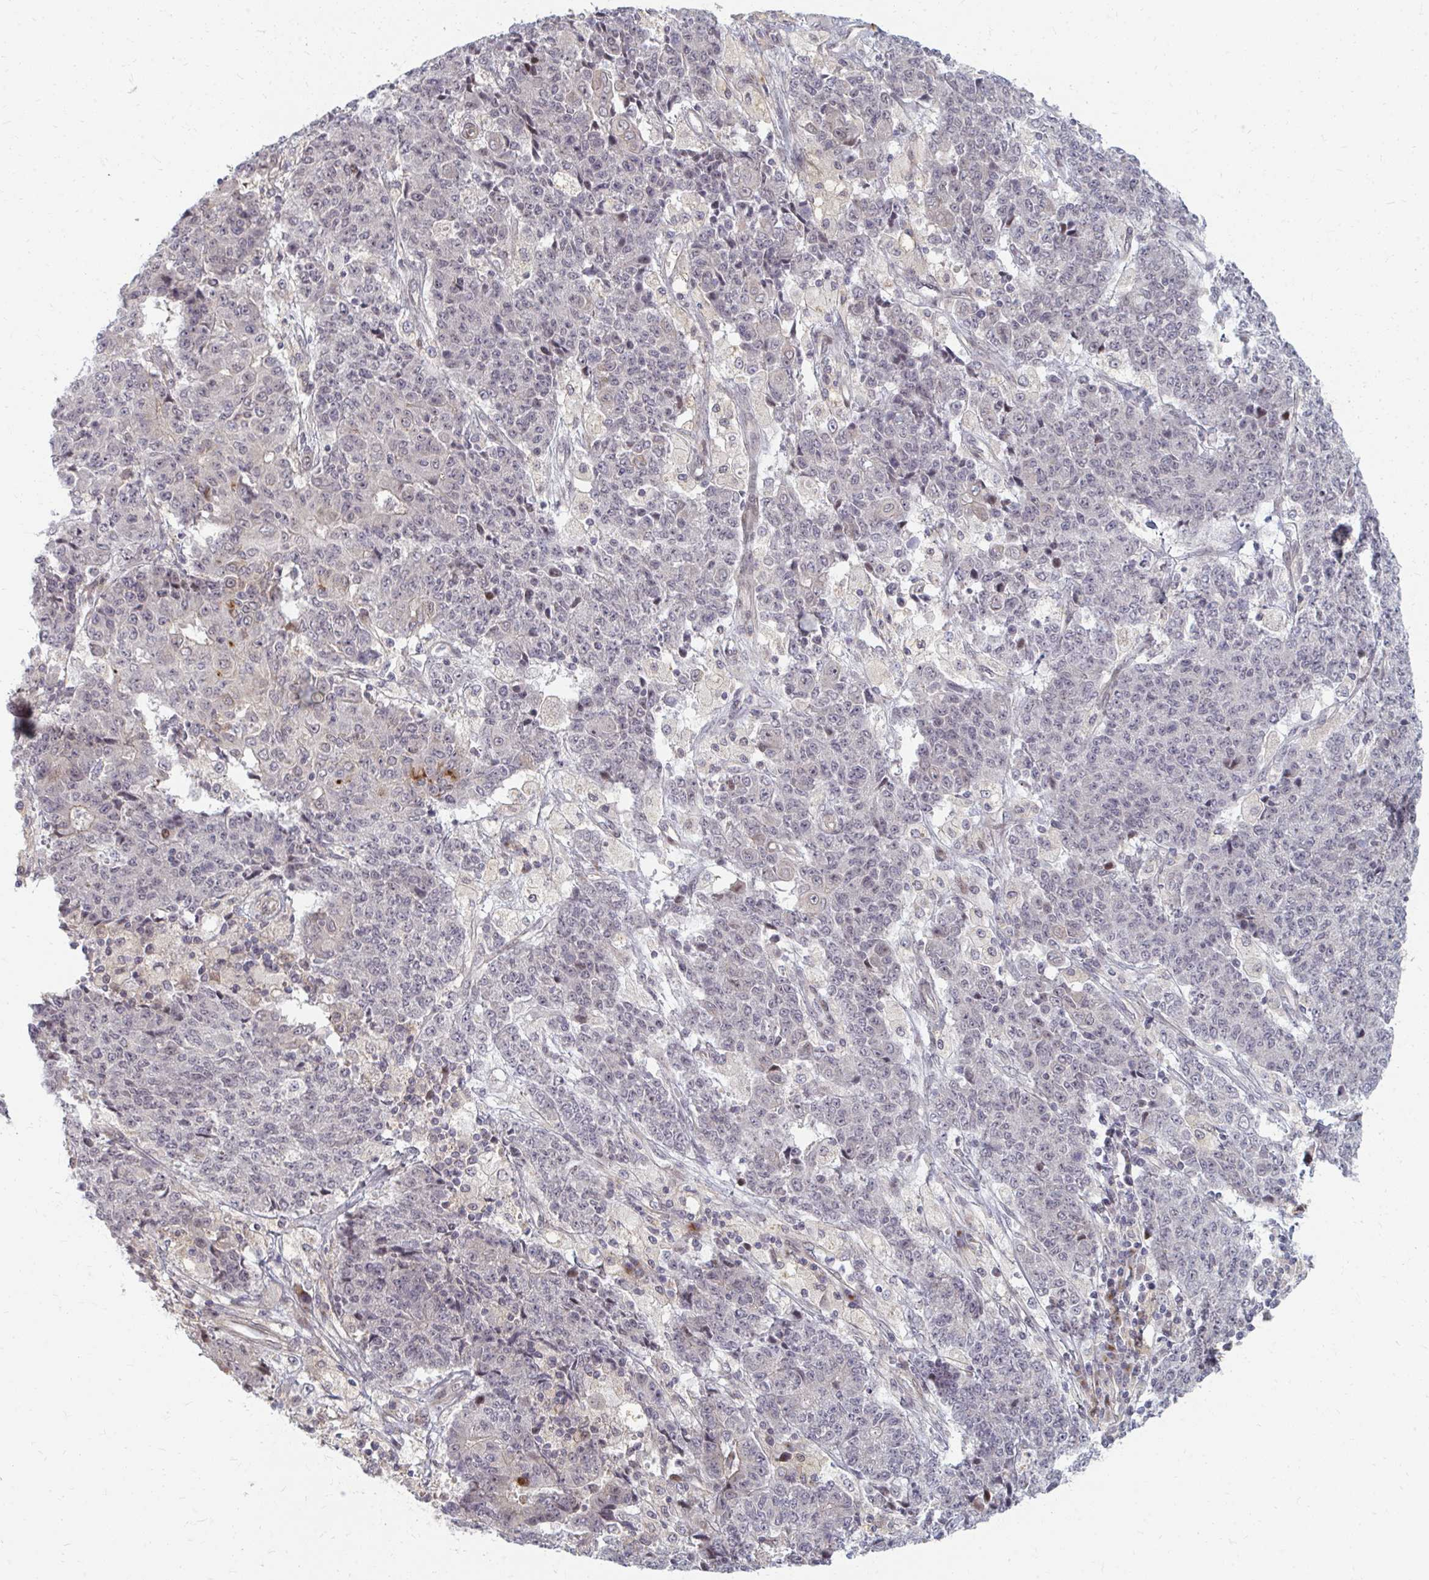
{"staining": {"intensity": "negative", "quantity": "none", "location": "none"}, "tissue": "ovarian cancer", "cell_type": "Tumor cells", "image_type": "cancer", "snomed": [{"axis": "morphology", "description": "Carcinoma, endometroid"}, {"axis": "topography", "description": "Ovary"}], "caption": "Tumor cells show no significant staining in ovarian cancer (endometroid carcinoma).", "gene": "ZNF285", "patient": {"sex": "female", "age": 42}}